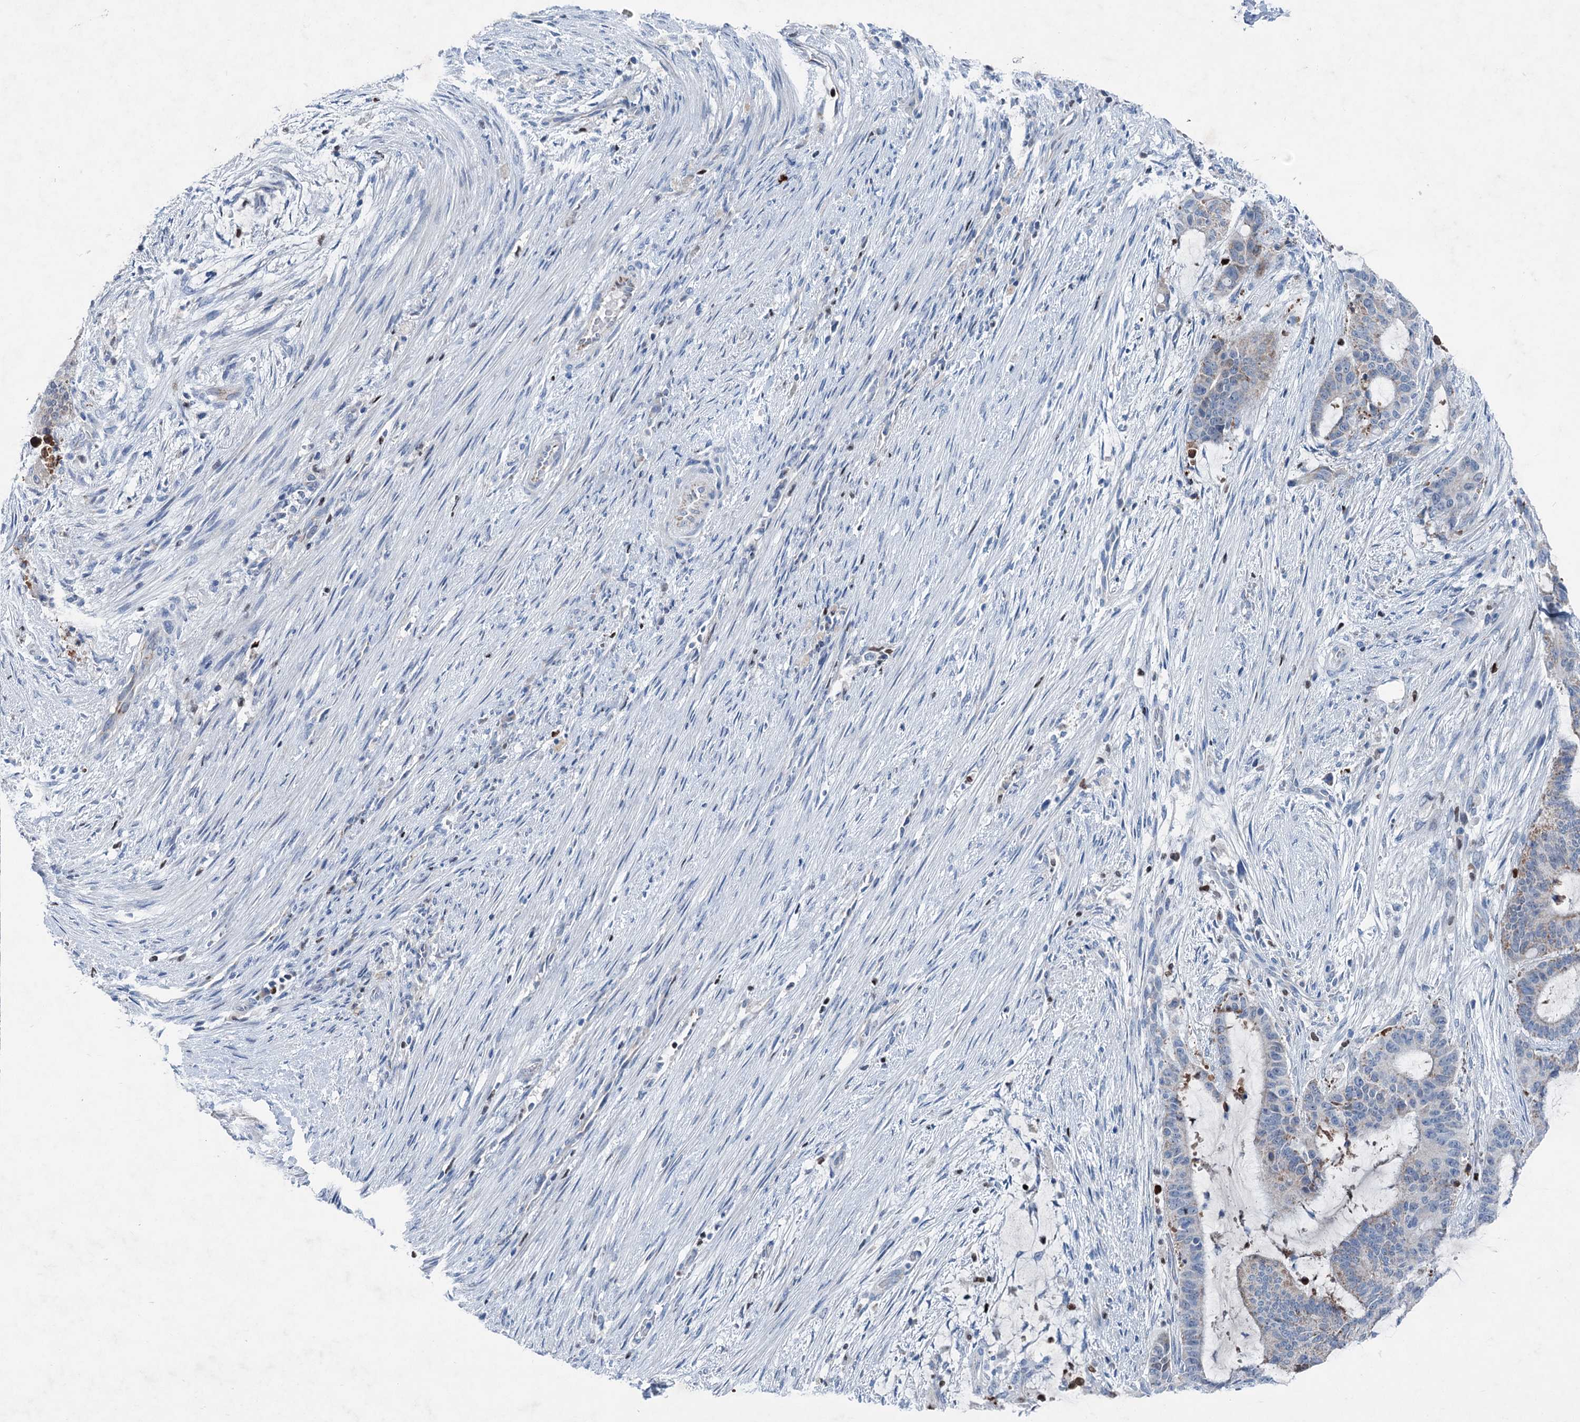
{"staining": {"intensity": "weak", "quantity": "25%-75%", "location": "cytoplasmic/membranous"}, "tissue": "liver cancer", "cell_type": "Tumor cells", "image_type": "cancer", "snomed": [{"axis": "morphology", "description": "Normal tissue, NOS"}, {"axis": "morphology", "description": "Cholangiocarcinoma"}, {"axis": "topography", "description": "Liver"}, {"axis": "topography", "description": "Peripheral nerve tissue"}], "caption": "Liver cancer (cholangiocarcinoma) stained for a protein (brown) displays weak cytoplasmic/membranous positive positivity in about 25%-75% of tumor cells.", "gene": "ELP4", "patient": {"sex": "female", "age": 73}}